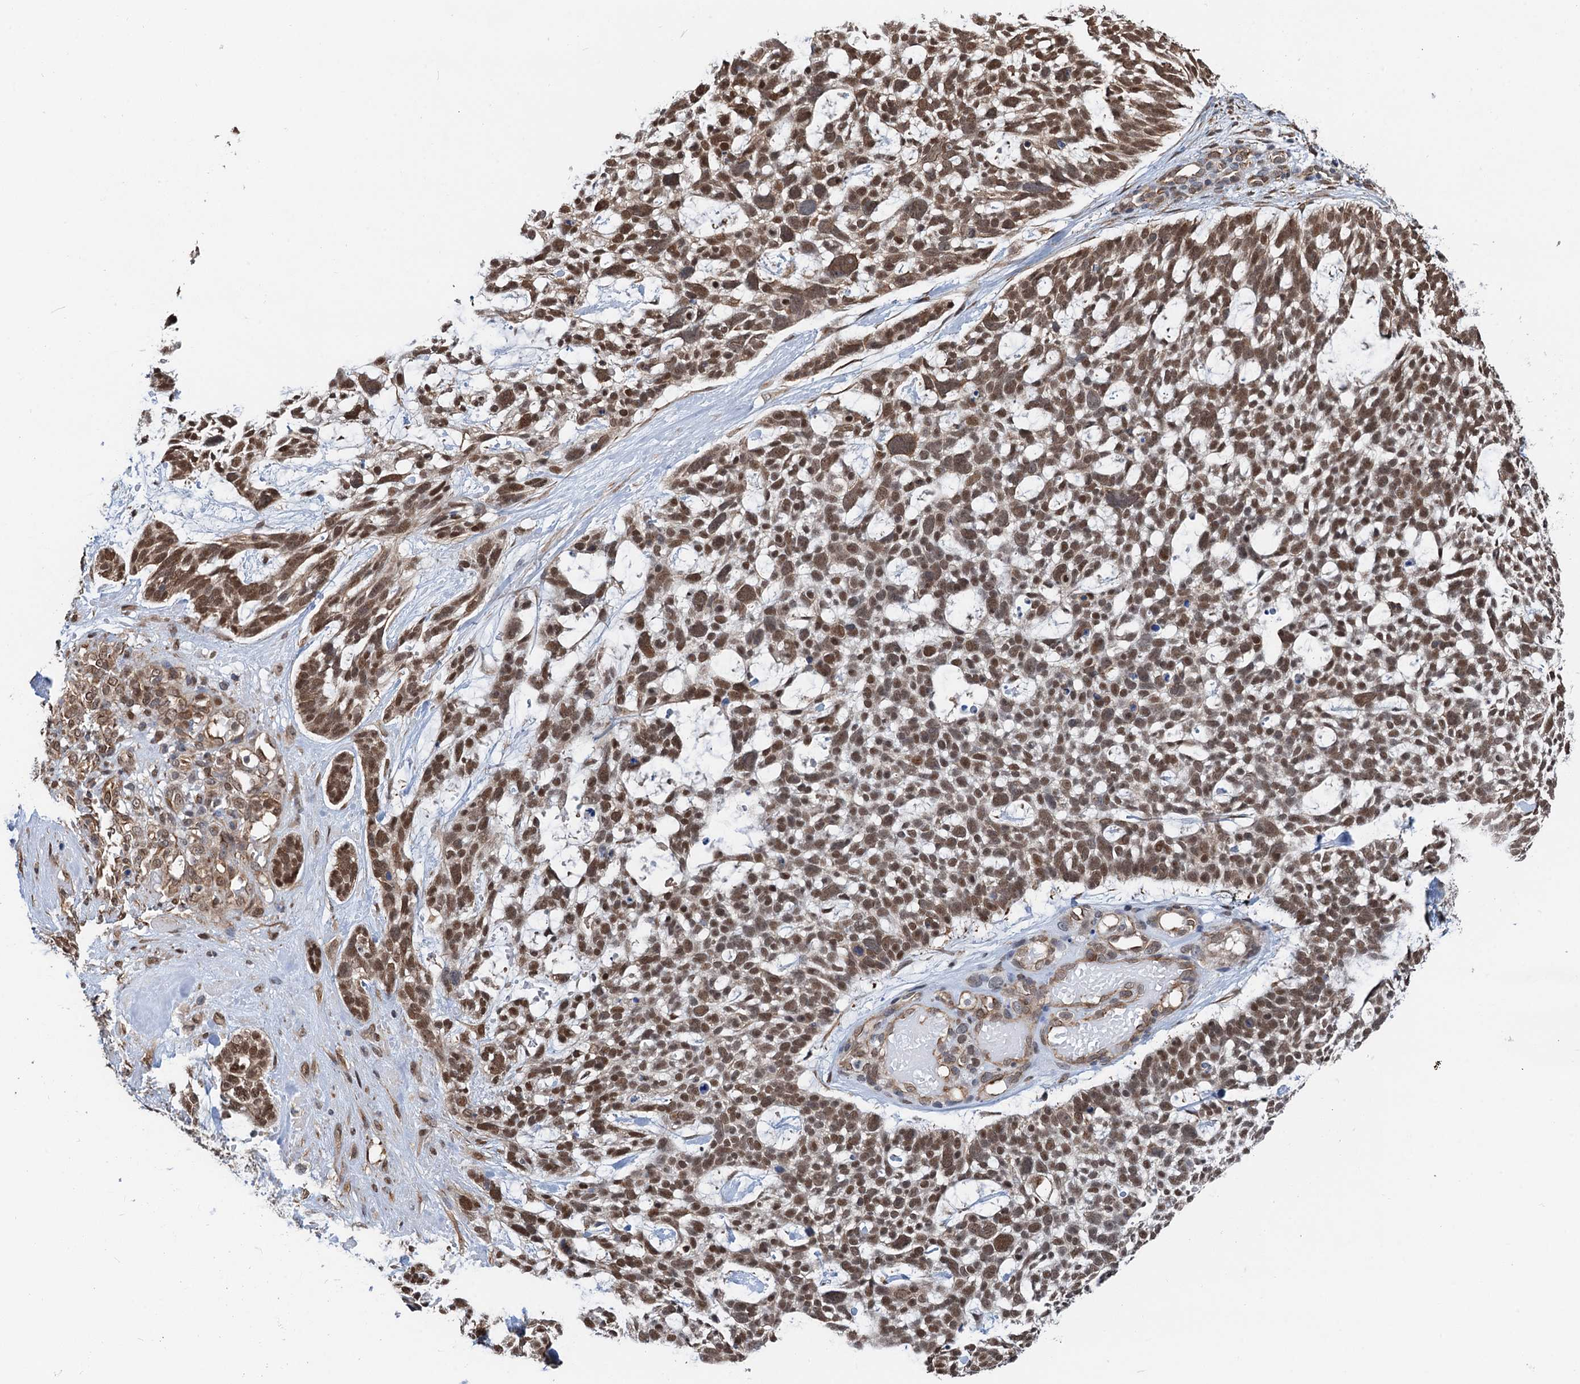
{"staining": {"intensity": "strong", "quantity": ">75%", "location": "nuclear"}, "tissue": "skin cancer", "cell_type": "Tumor cells", "image_type": "cancer", "snomed": [{"axis": "morphology", "description": "Basal cell carcinoma"}, {"axis": "topography", "description": "Skin"}], "caption": "Immunohistochemistry (IHC) image of neoplastic tissue: human skin cancer stained using immunohistochemistry (IHC) exhibits high levels of strong protein expression localized specifically in the nuclear of tumor cells, appearing as a nuclear brown color.", "gene": "CFDP1", "patient": {"sex": "male", "age": 88}}